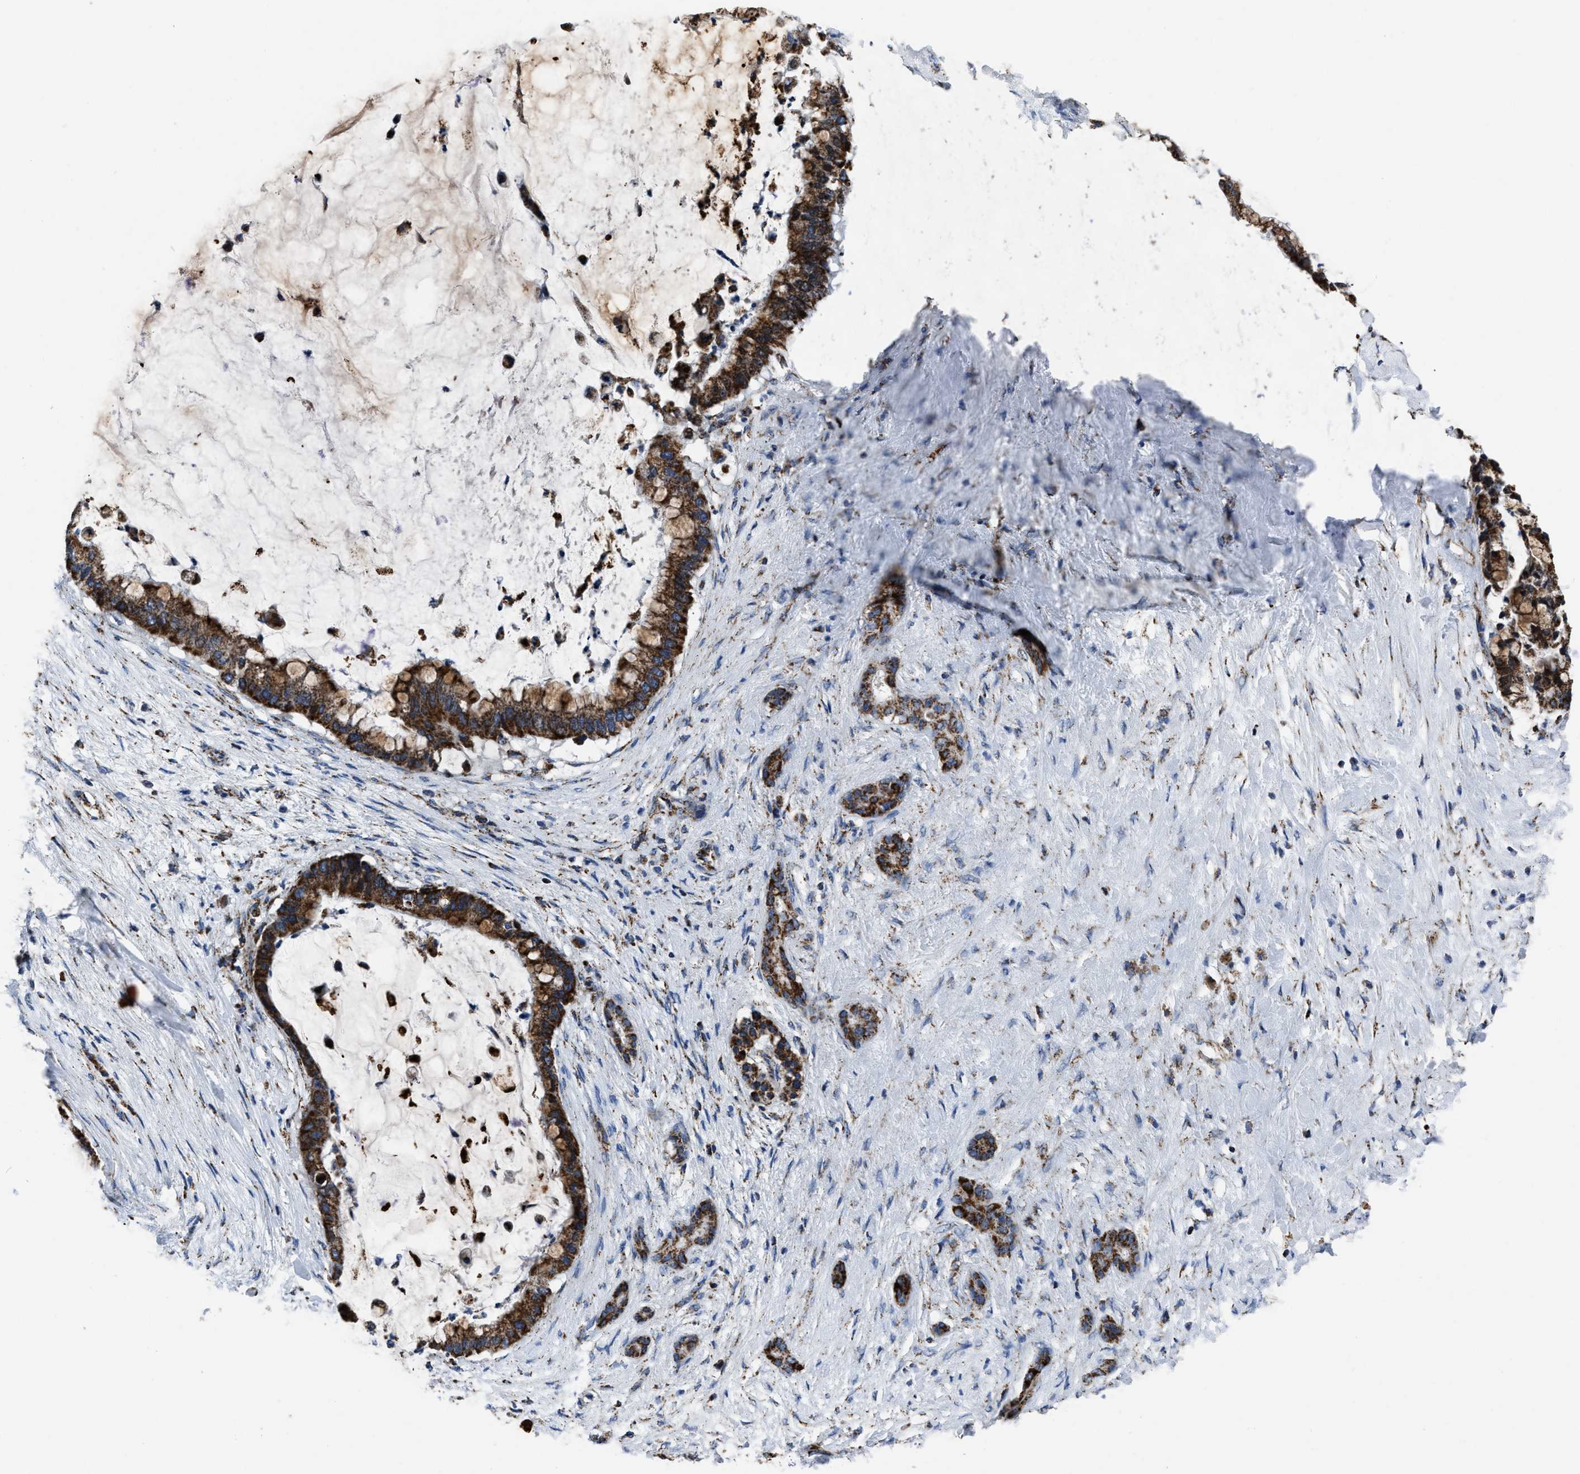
{"staining": {"intensity": "strong", "quantity": ">75%", "location": "cytoplasmic/membranous"}, "tissue": "pancreatic cancer", "cell_type": "Tumor cells", "image_type": "cancer", "snomed": [{"axis": "morphology", "description": "Adenocarcinoma, NOS"}, {"axis": "topography", "description": "Pancreas"}], "caption": "Immunohistochemistry staining of pancreatic cancer (adenocarcinoma), which displays high levels of strong cytoplasmic/membranous positivity in approximately >75% of tumor cells indicating strong cytoplasmic/membranous protein staining. The staining was performed using DAB (3,3'-diaminobenzidine) (brown) for protein detection and nuclei were counterstained in hematoxylin (blue).", "gene": "NSD3", "patient": {"sex": "male", "age": 41}}